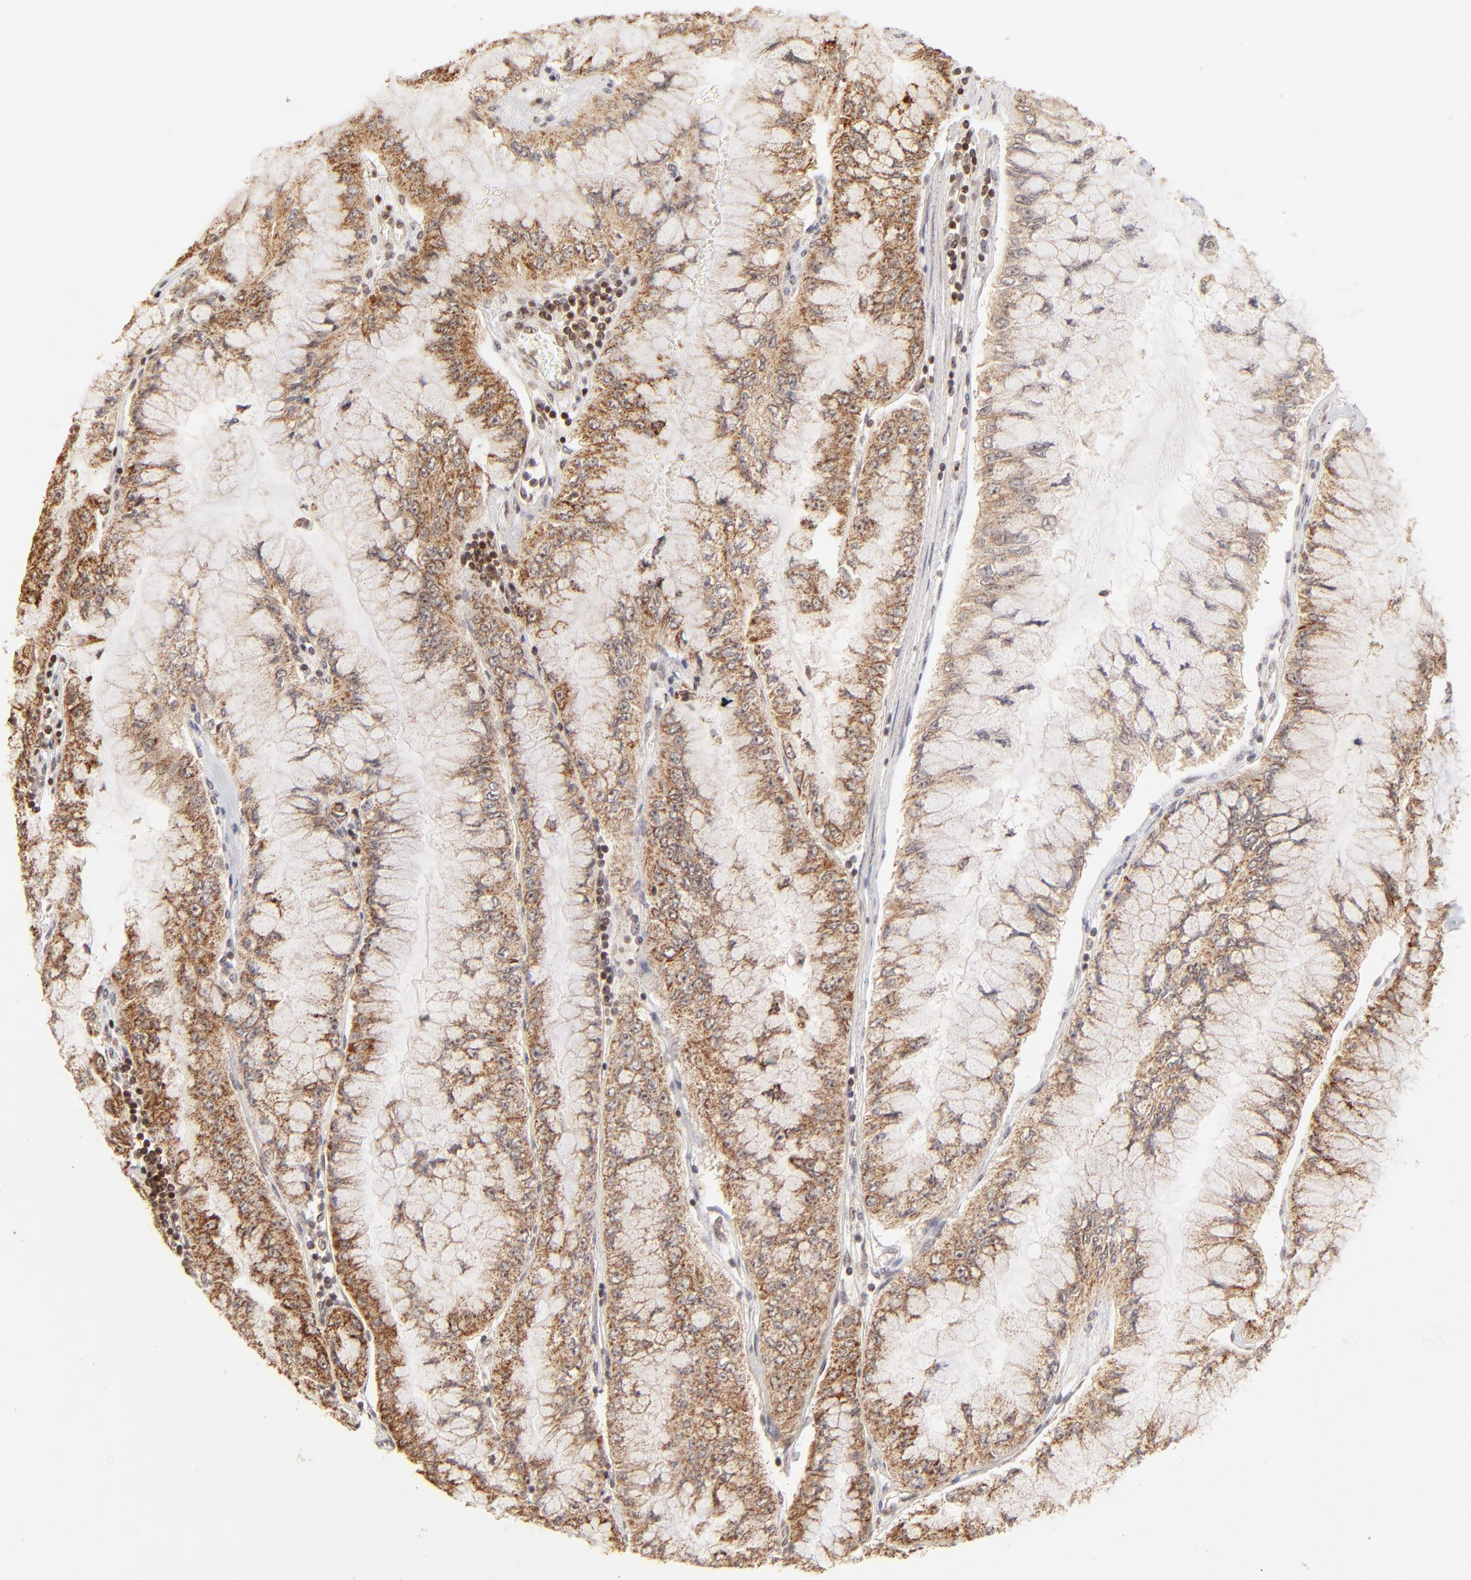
{"staining": {"intensity": "moderate", "quantity": ">75%", "location": "cytoplasmic/membranous"}, "tissue": "liver cancer", "cell_type": "Tumor cells", "image_type": "cancer", "snomed": [{"axis": "morphology", "description": "Cholangiocarcinoma"}, {"axis": "topography", "description": "Liver"}], "caption": "Liver cholangiocarcinoma tissue reveals moderate cytoplasmic/membranous expression in about >75% of tumor cells, visualized by immunohistochemistry.", "gene": "MED15", "patient": {"sex": "female", "age": 79}}